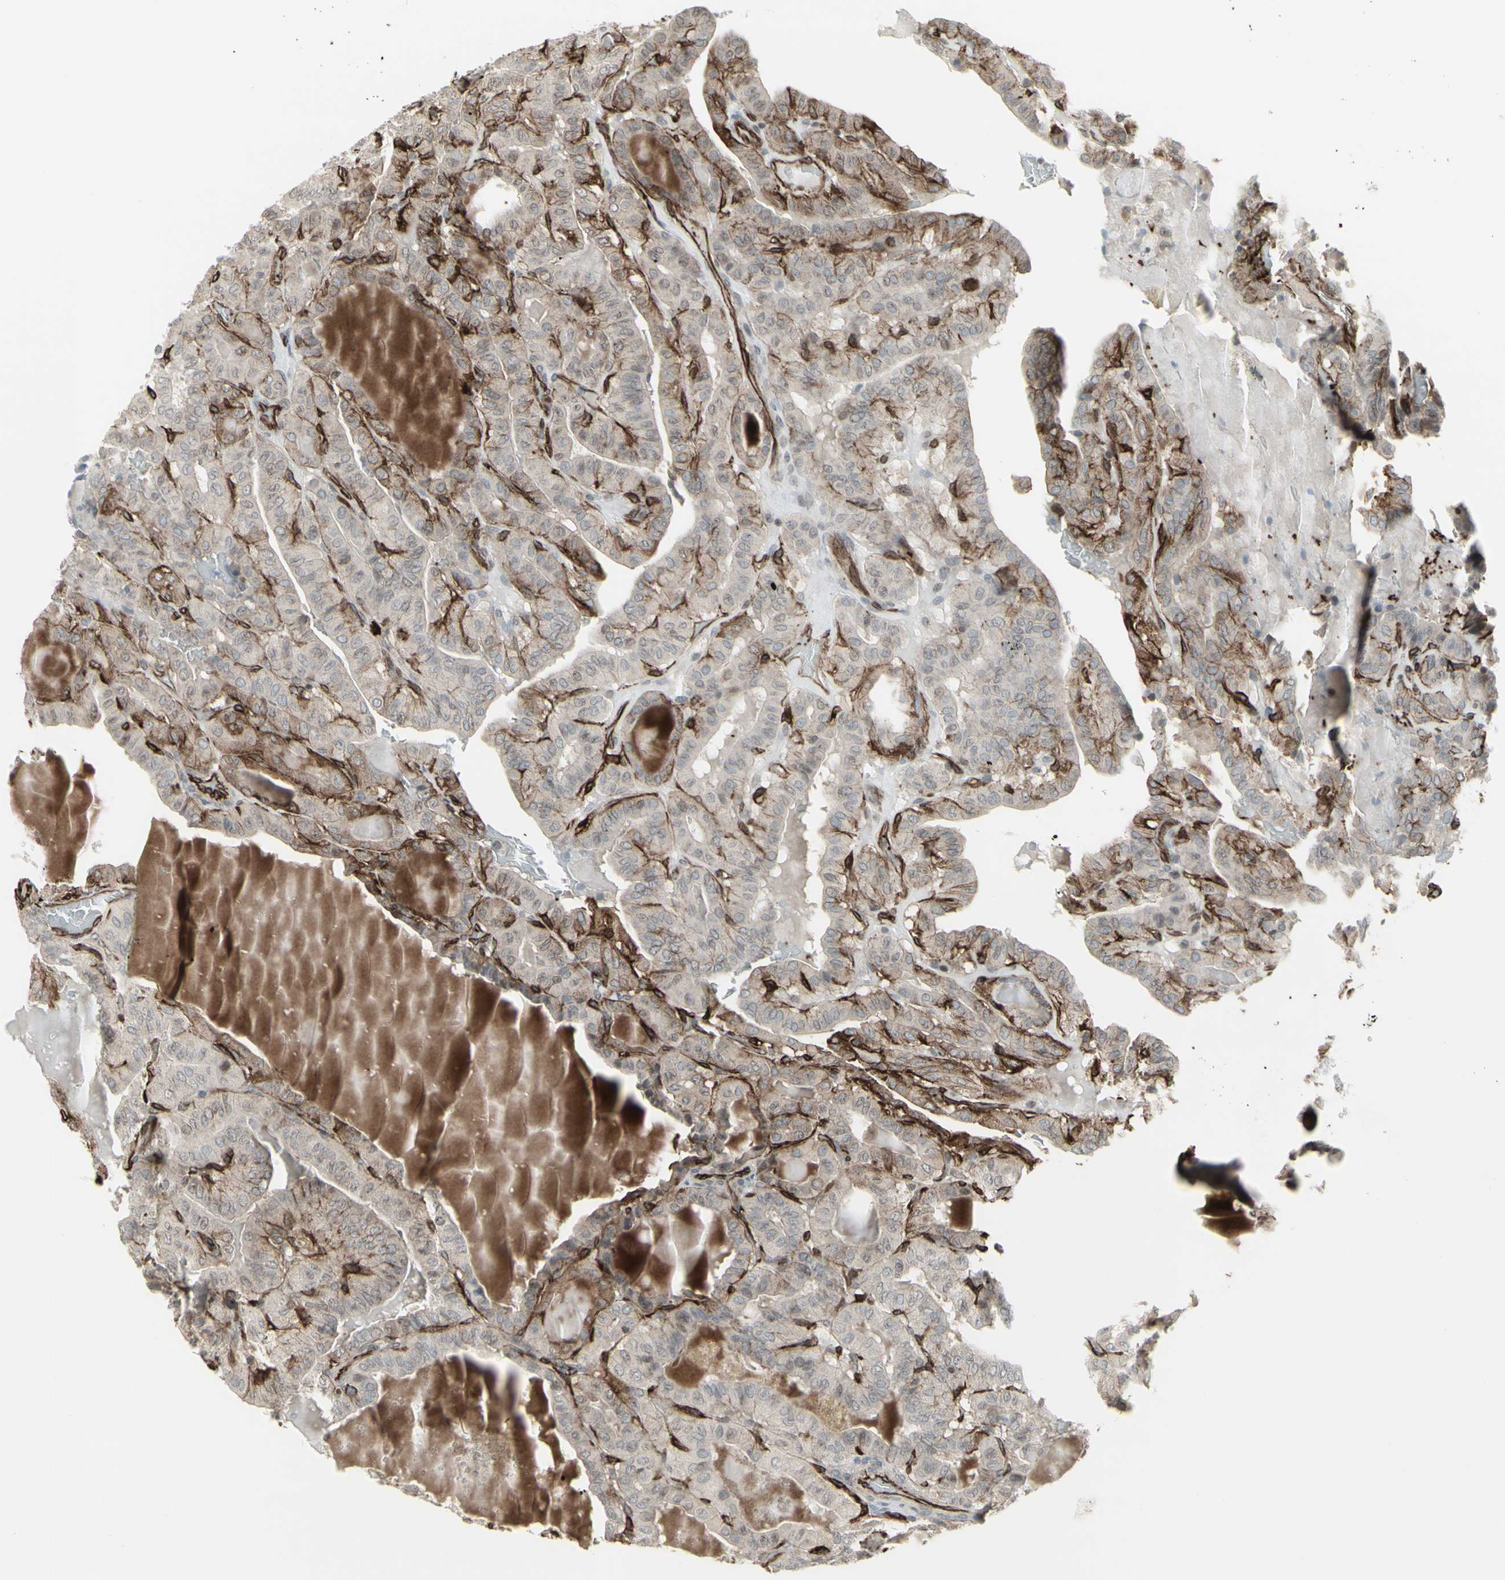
{"staining": {"intensity": "weak", "quantity": "<25%", "location": "cytoplasmic/membranous"}, "tissue": "thyroid cancer", "cell_type": "Tumor cells", "image_type": "cancer", "snomed": [{"axis": "morphology", "description": "Papillary adenocarcinoma, NOS"}, {"axis": "topography", "description": "Thyroid gland"}], "caption": "Tumor cells are negative for protein expression in human thyroid cancer.", "gene": "DTX3L", "patient": {"sex": "male", "age": 77}}